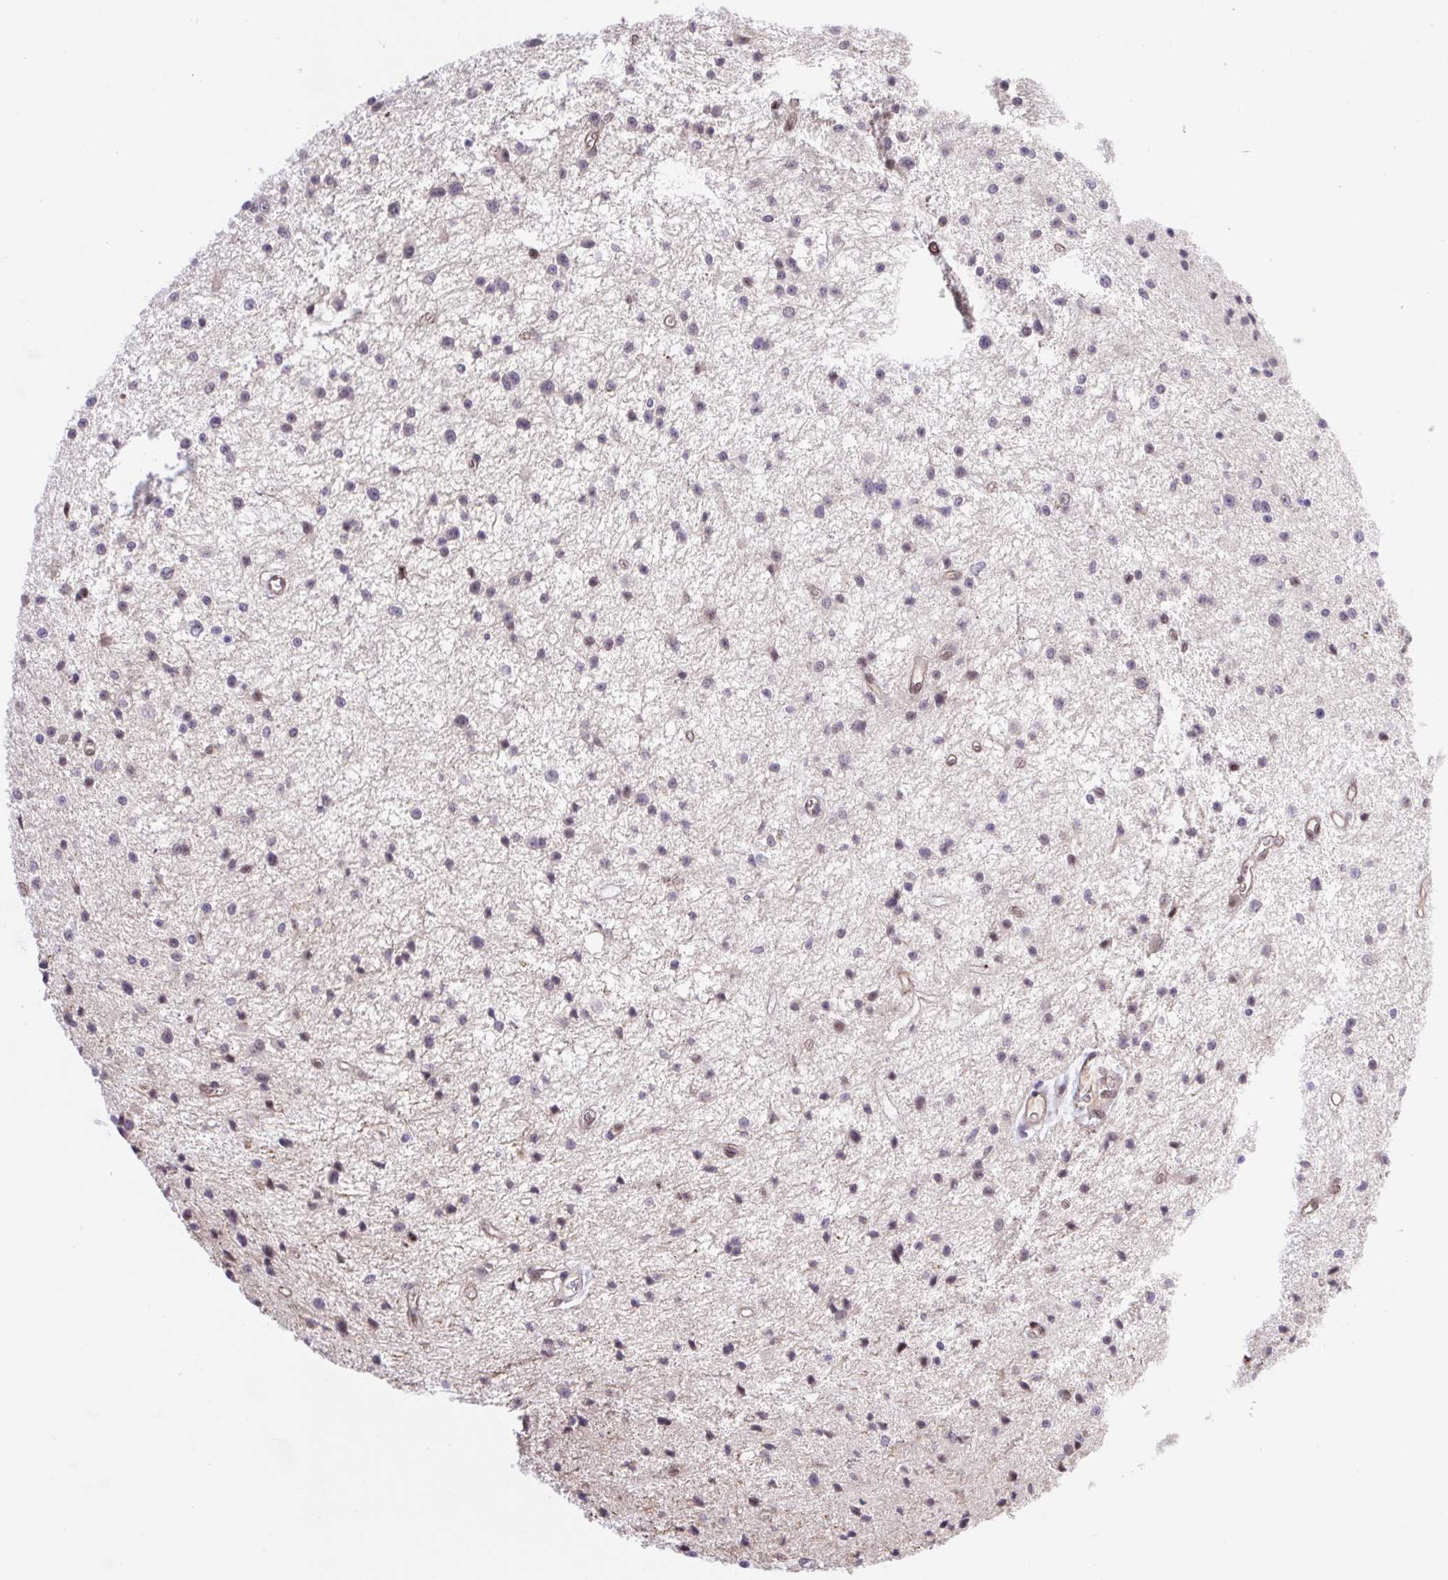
{"staining": {"intensity": "weak", "quantity": "<25%", "location": "nuclear"}, "tissue": "glioma", "cell_type": "Tumor cells", "image_type": "cancer", "snomed": [{"axis": "morphology", "description": "Glioma, malignant, Low grade"}, {"axis": "topography", "description": "Brain"}], "caption": "Immunohistochemistry image of malignant low-grade glioma stained for a protein (brown), which demonstrates no expression in tumor cells.", "gene": "ERG", "patient": {"sex": "male", "age": 43}}